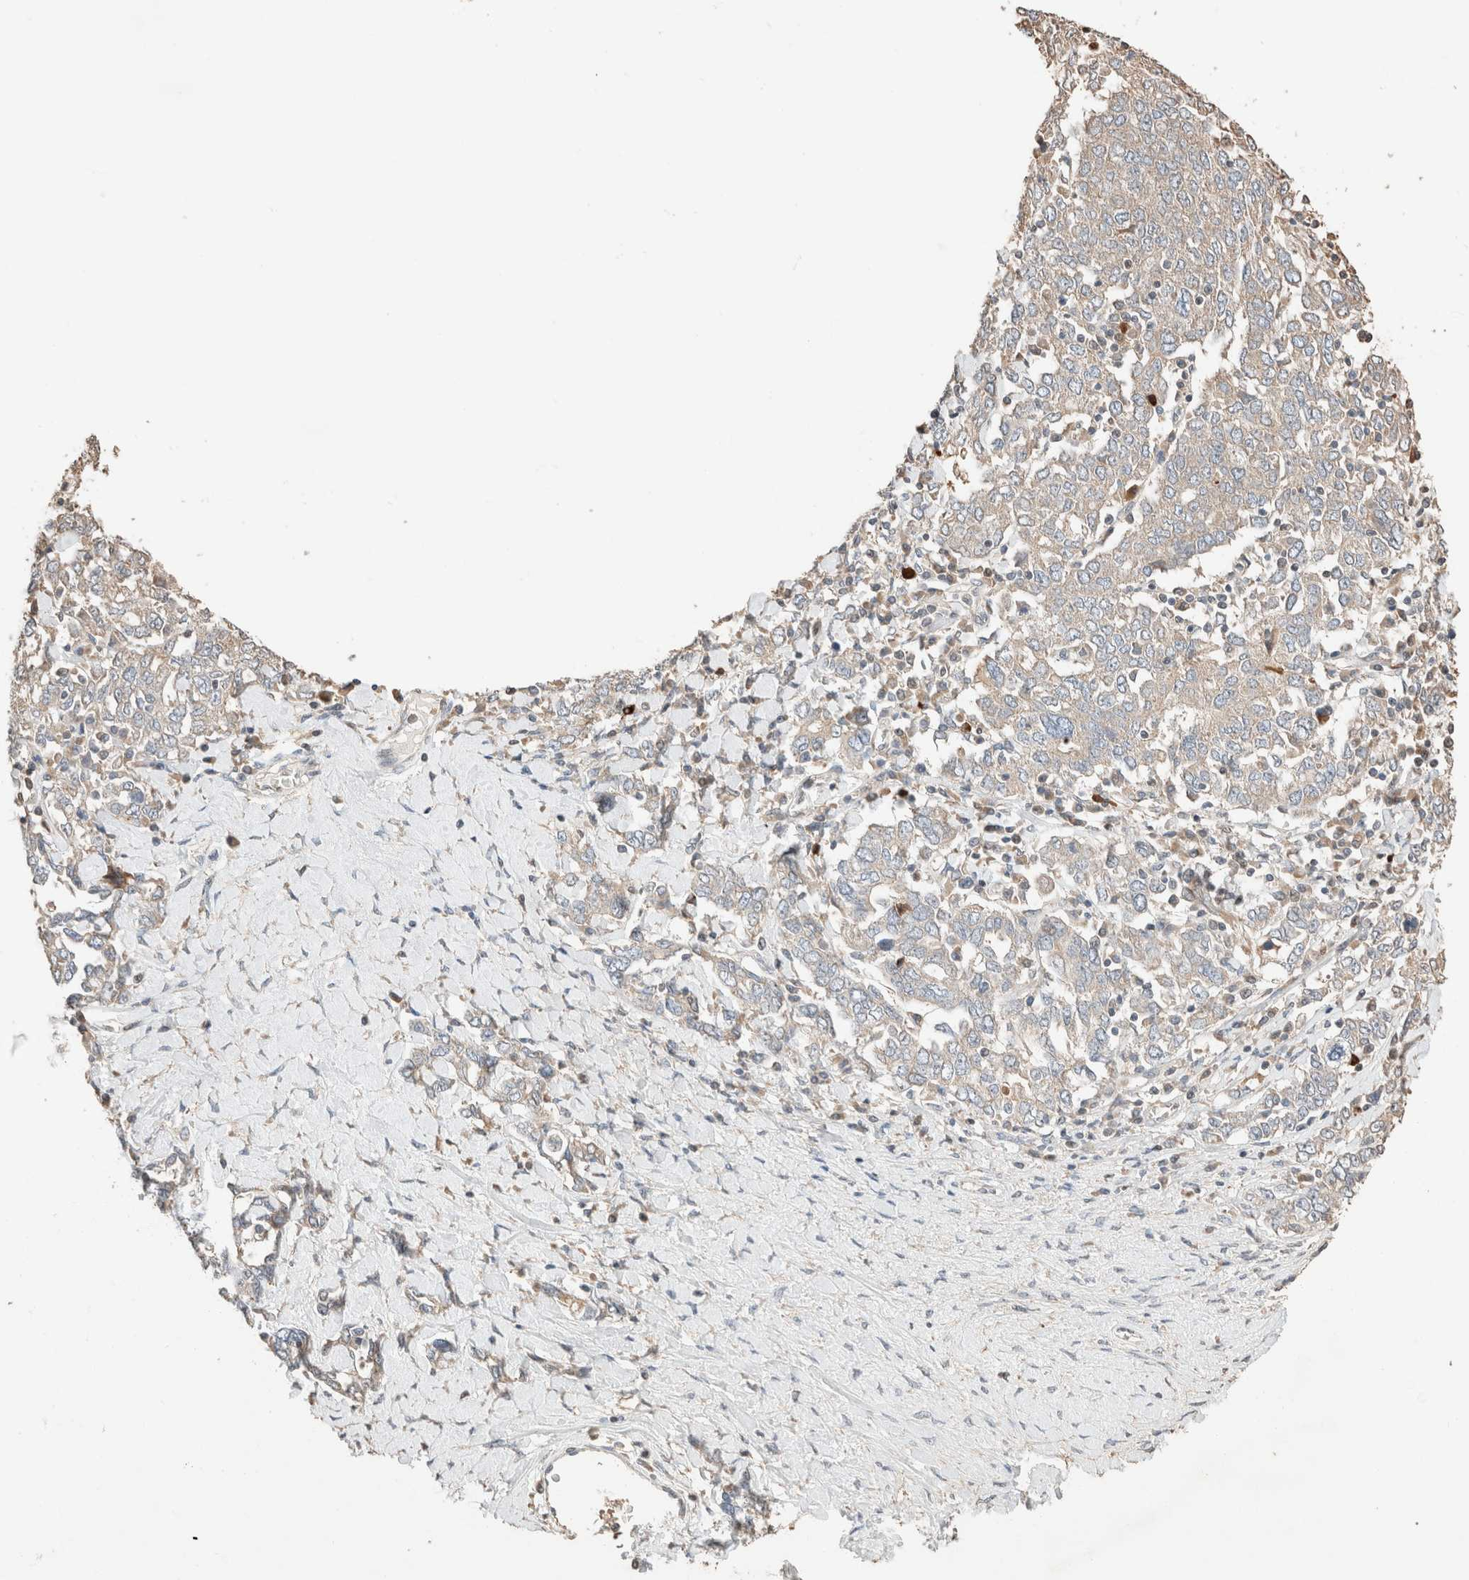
{"staining": {"intensity": "weak", "quantity": ">75%", "location": "cytoplasmic/membranous"}, "tissue": "ovarian cancer", "cell_type": "Tumor cells", "image_type": "cancer", "snomed": [{"axis": "morphology", "description": "Carcinoma, endometroid"}, {"axis": "topography", "description": "Ovary"}], "caption": "This photomicrograph demonstrates IHC staining of ovarian cancer (endometroid carcinoma), with low weak cytoplasmic/membranous positivity in approximately >75% of tumor cells.", "gene": "TUBD1", "patient": {"sex": "female", "age": 62}}